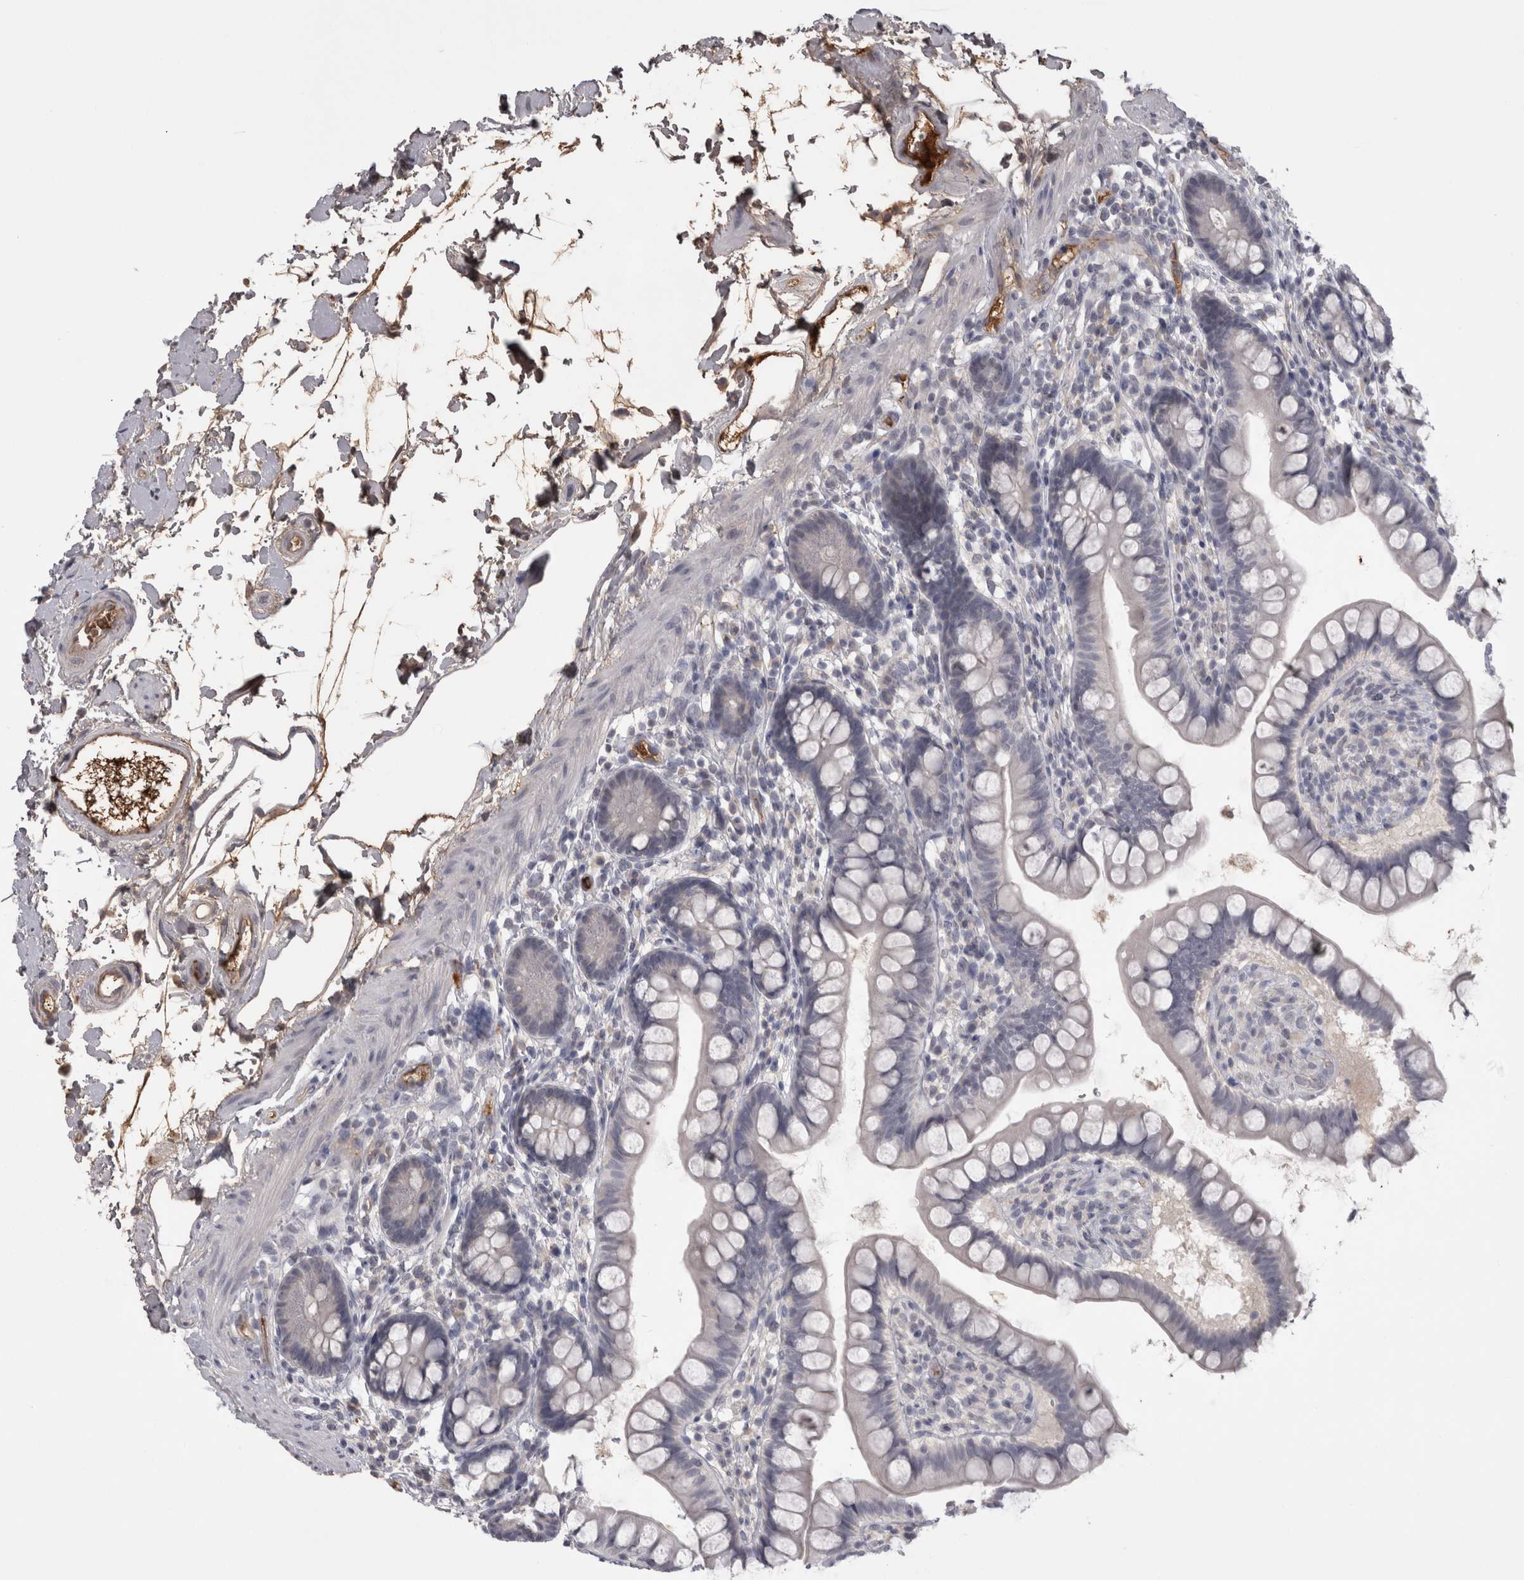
{"staining": {"intensity": "negative", "quantity": "none", "location": "none"}, "tissue": "small intestine", "cell_type": "Glandular cells", "image_type": "normal", "snomed": [{"axis": "morphology", "description": "Normal tissue, NOS"}, {"axis": "topography", "description": "Small intestine"}], "caption": "This photomicrograph is of unremarkable small intestine stained with immunohistochemistry (IHC) to label a protein in brown with the nuclei are counter-stained blue. There is no positivity in glandular cells. (DAB immunohistochemistry (IHC) with hematoxylin counter stain).", "gene": "SAA4", "patient": {"sex": "female", "age": 84}}